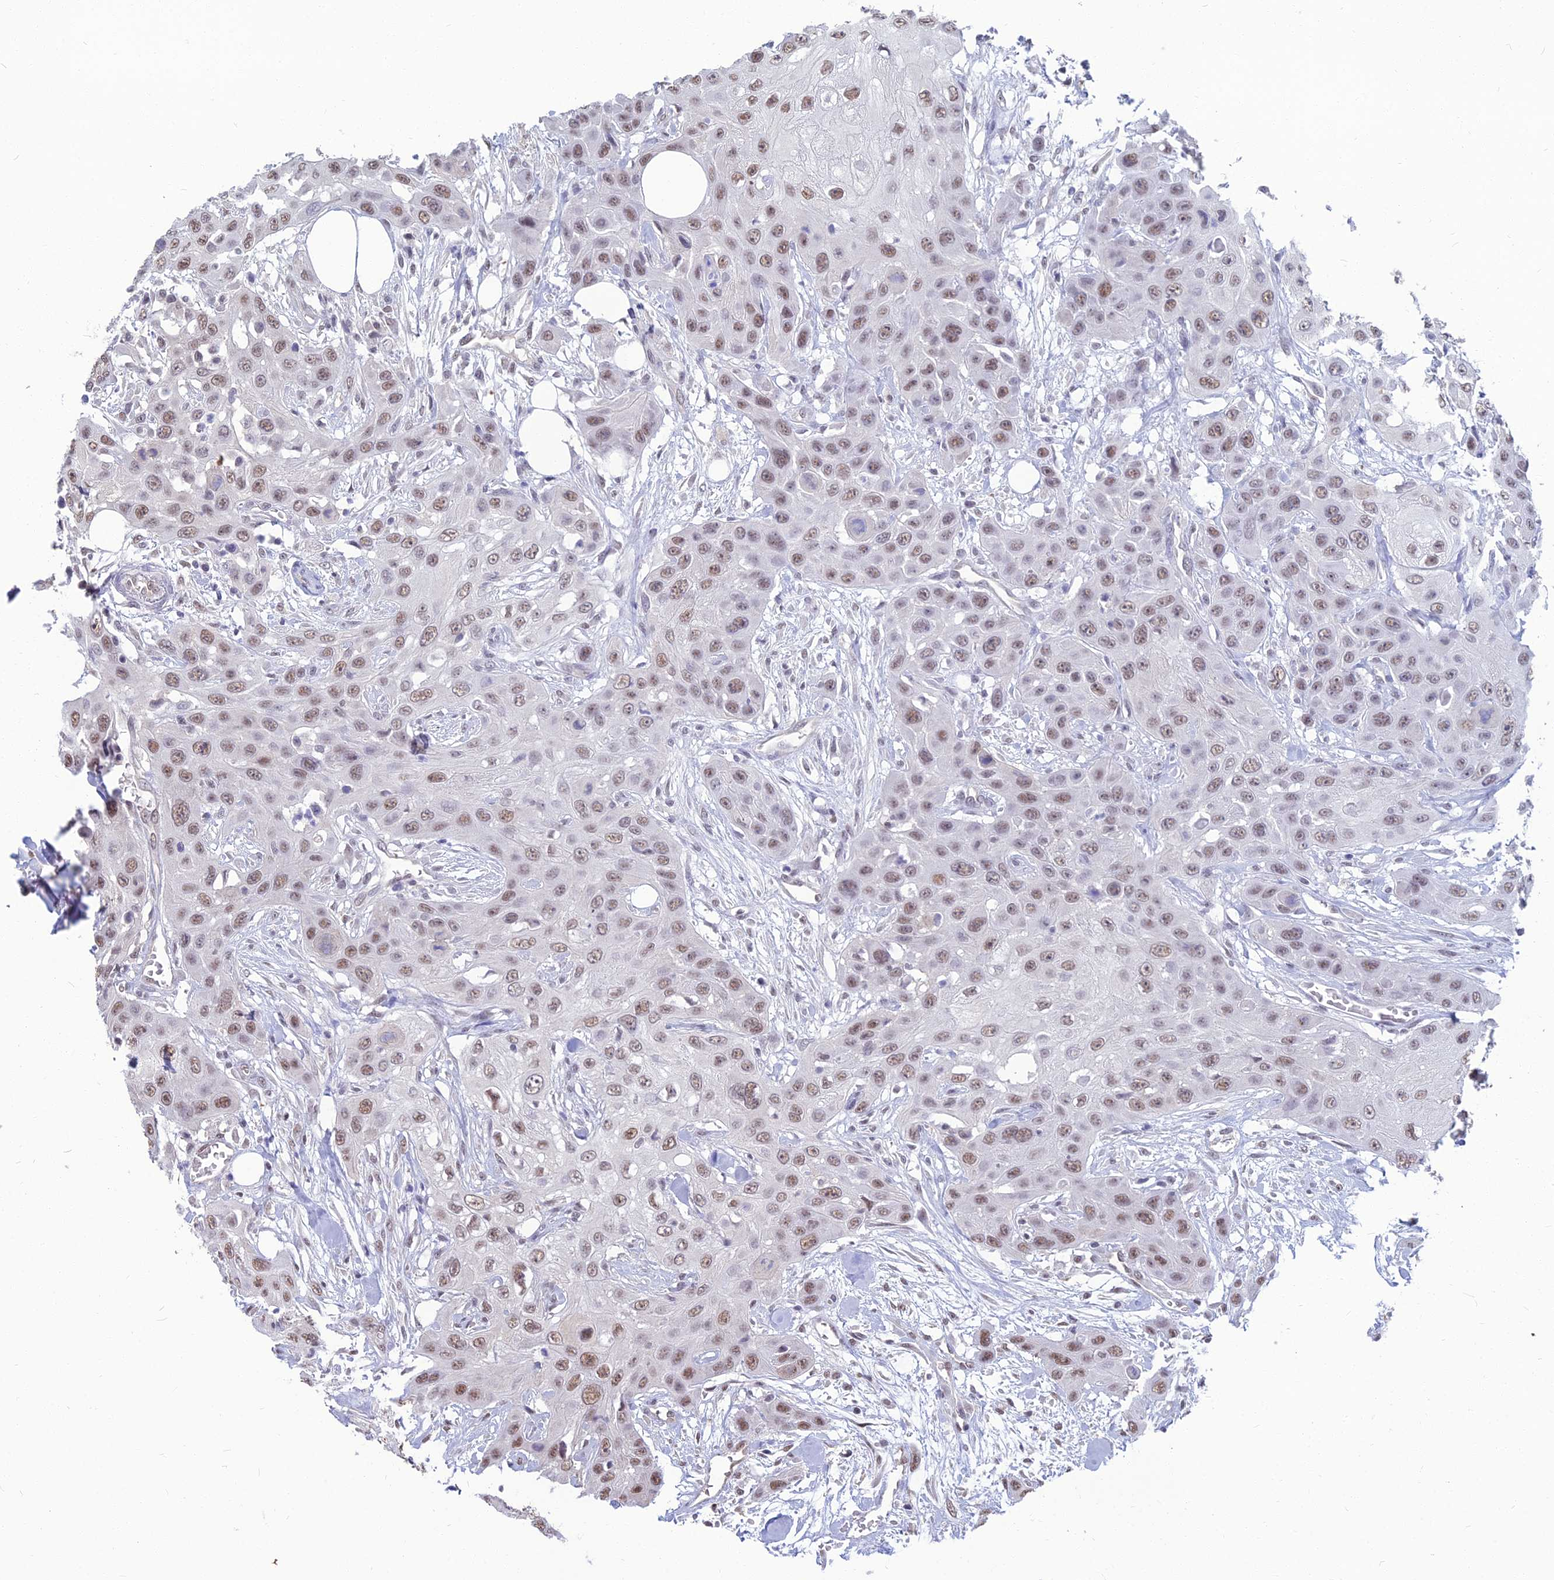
{"staining": {"intensity": "moderate", "quantity": ">75%", "location": "nuclear"}, "tissue": "head and neck cancer", "cell_type": "Tumor cells", "image_type": "cancer", "snomed": [{"axis": "morphology", "description": "Squamous cell carcinoma, NOS"}, {"axis": "topography", "description": "Head-Neck"}], "caption": "Immunohistochemical staining of human head and neck squamous cell carcinoma demonstrates medium levels of moderate nuclear protein positivity in about >75% of tumor cells.", "gene": "SRSF7", "patient": {"sex": "male", "age": 81}}